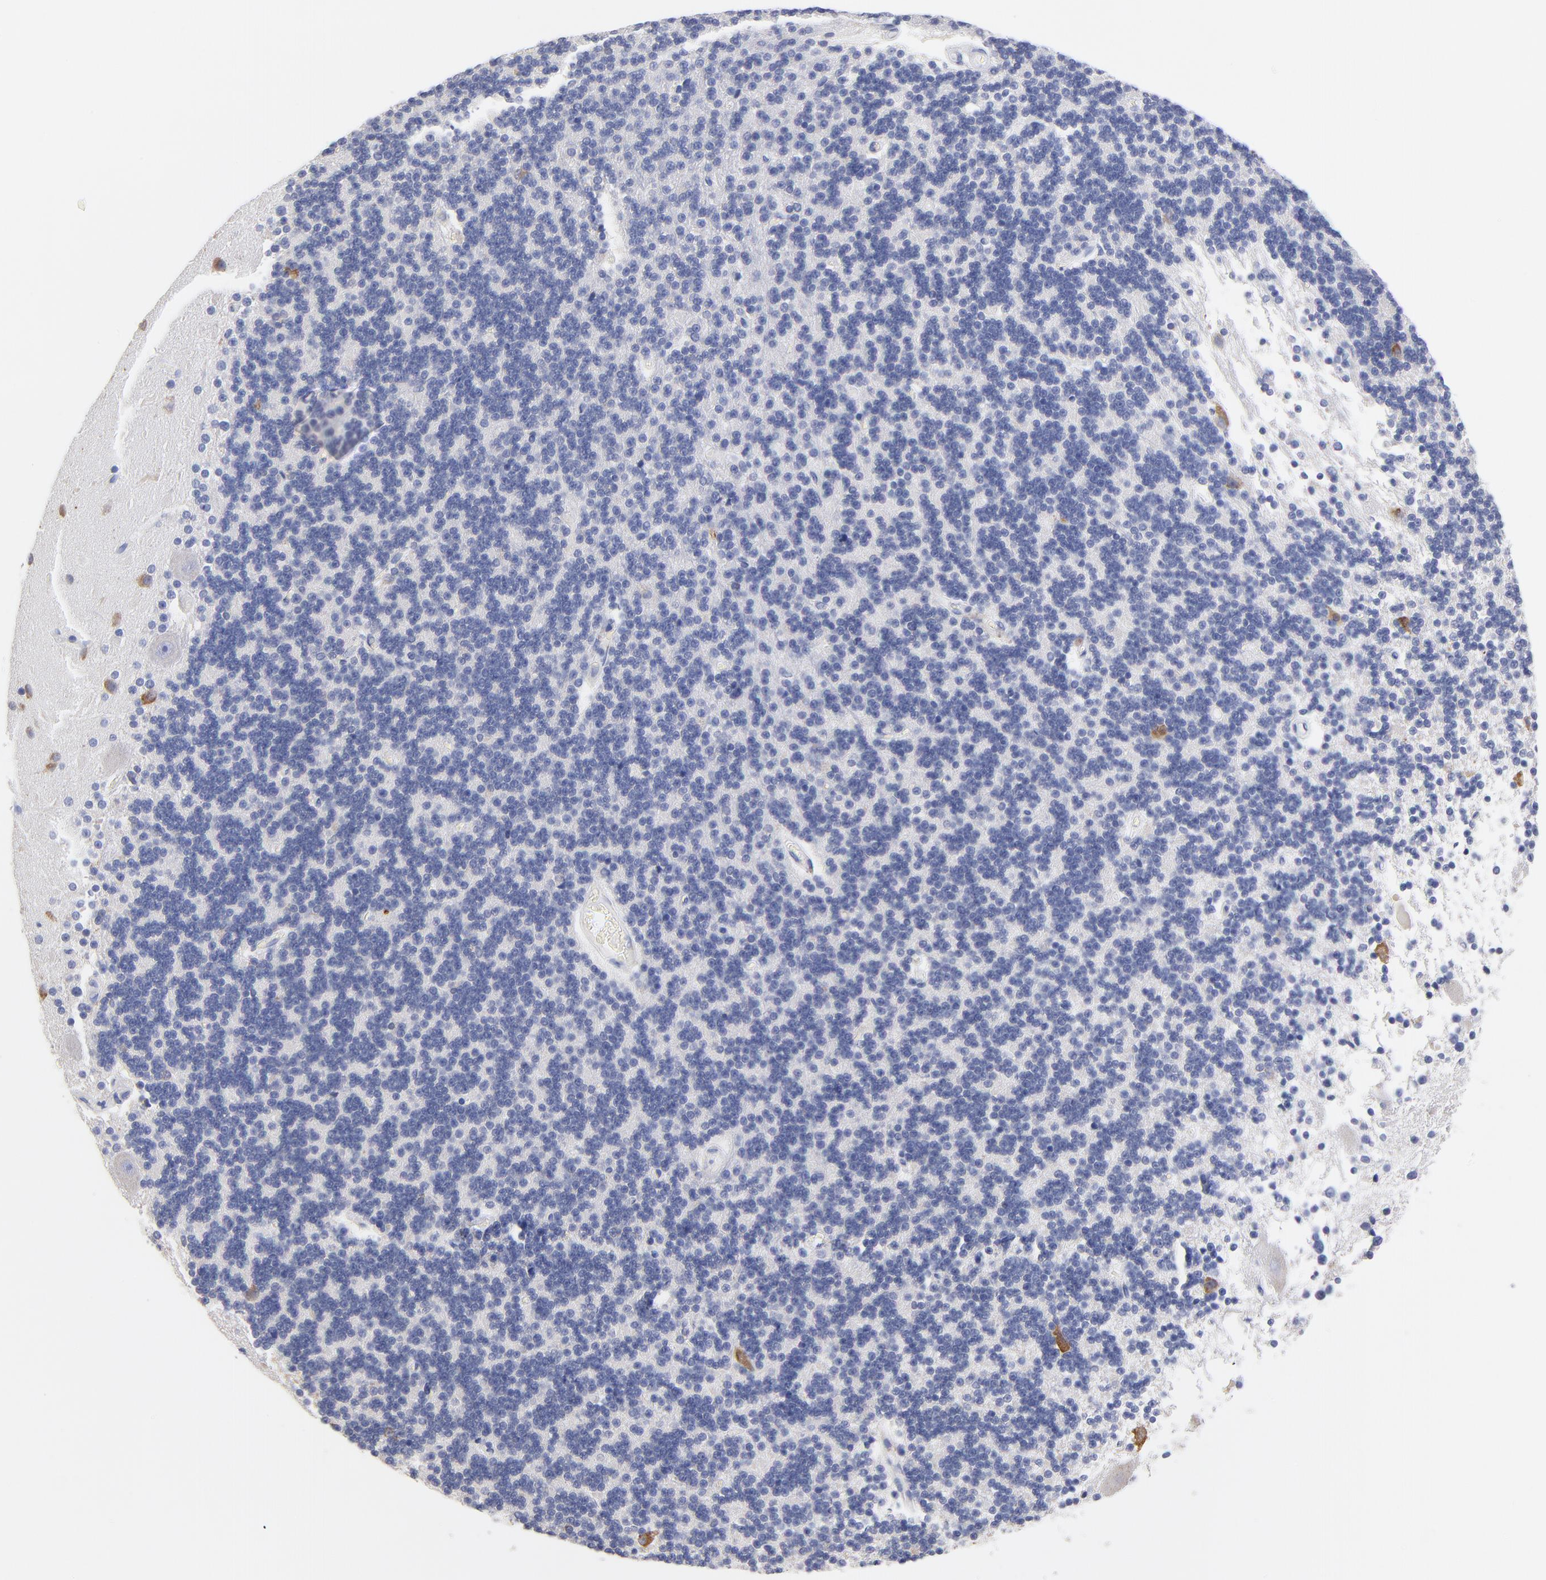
{"staining": {"intensity": "negative", "quantity": "none", "location": "none"}, "tissue": "cerebellum", "cell_type": "Cells in granular layer", "image_type": "normal", "snomed": [{"axis": "morphology", "description": "Normal tissue, NOS"}, {"axis": "topography", "description": "Cerebellum"}], "caption": "A micrograph of human cerebellum is negative for staining in cells in granular layer. (Immunohistochemistry, brightfield microscopy, high magnification).", "gene": "LAX1", "patient": {"sex": "female", "age": 54}}